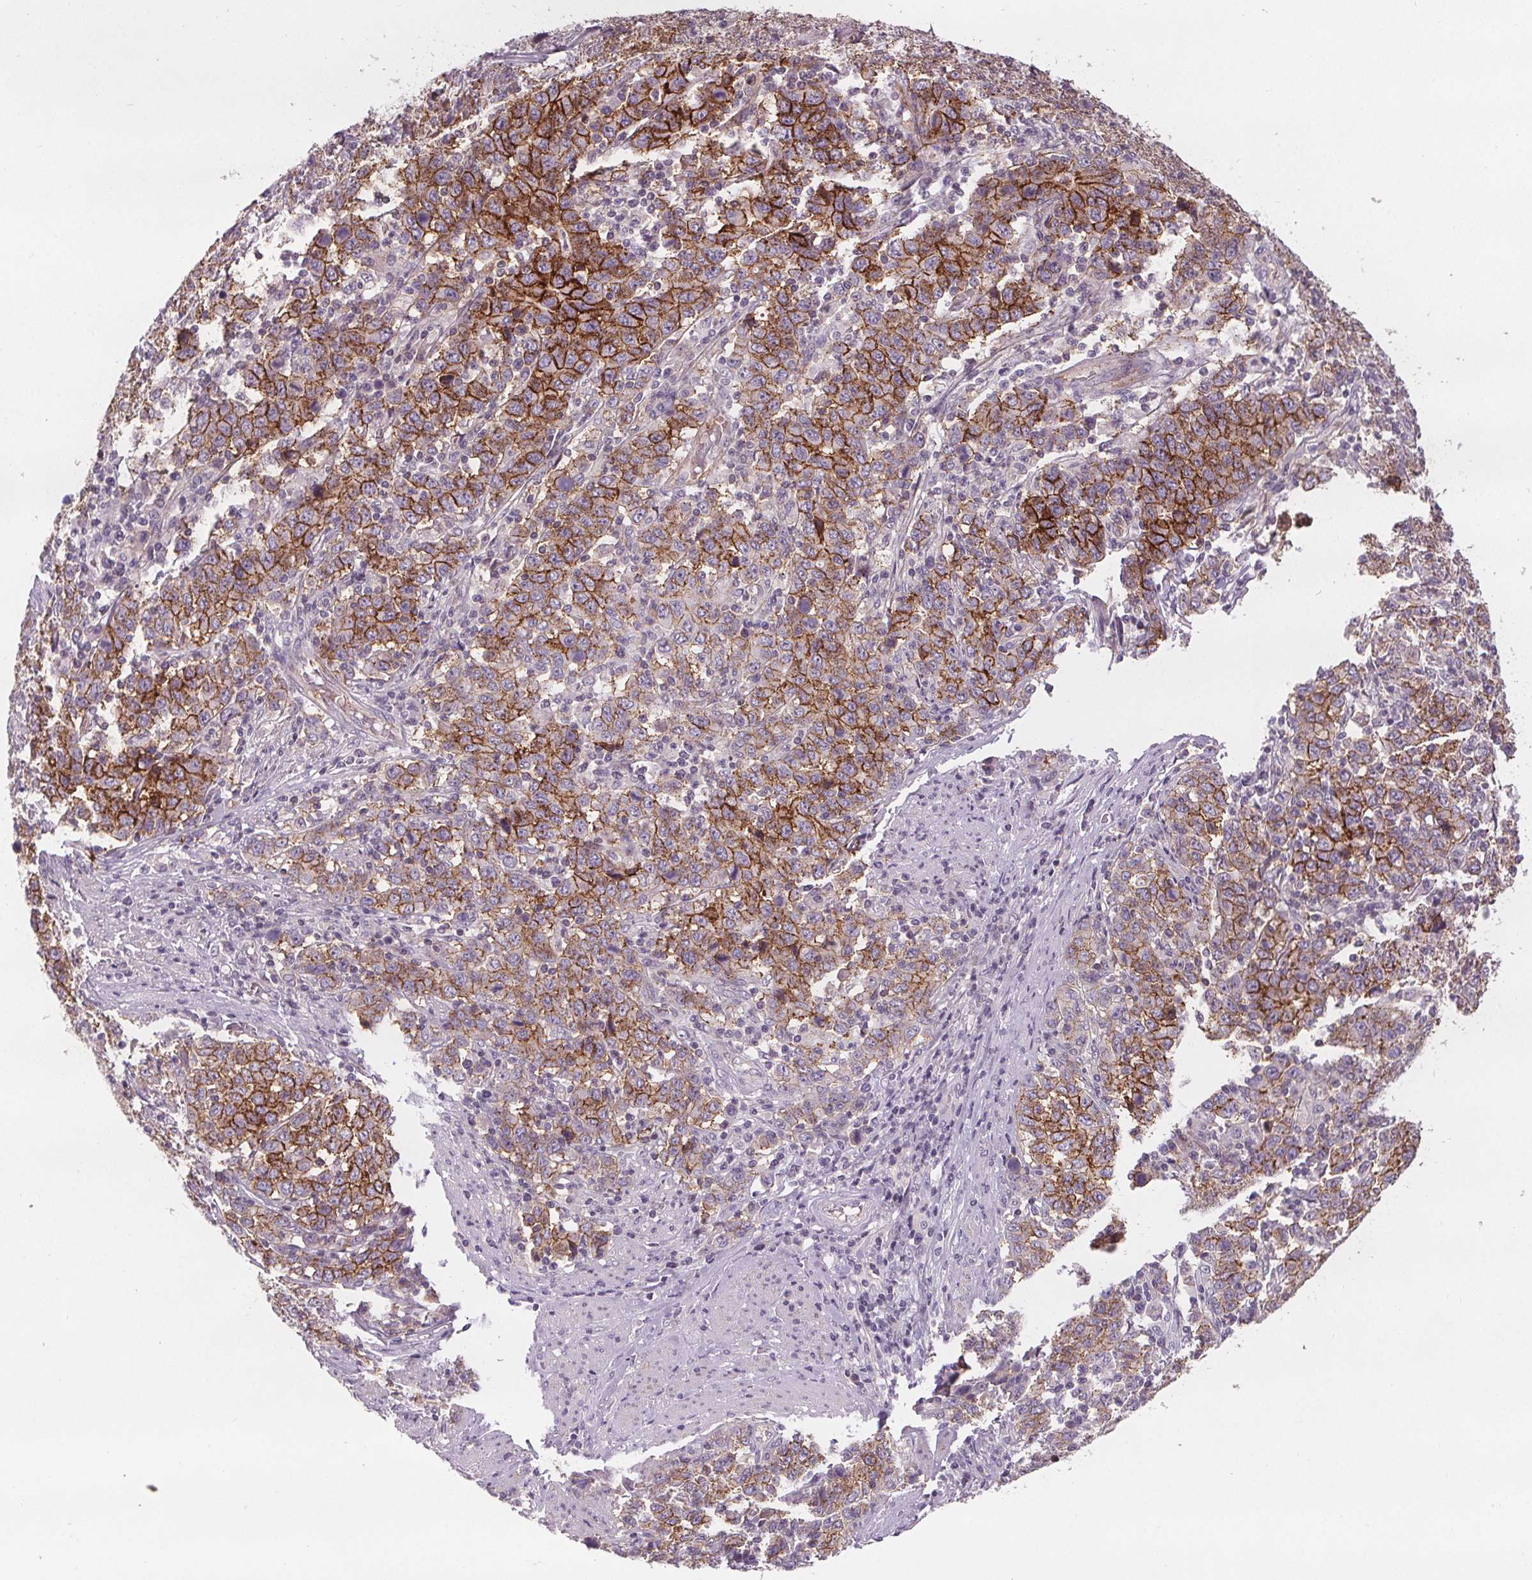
{"staining": {"intensity": "strong", "quantity": "25%-75%", "location": "cytoplasmic/membranous"}, "tissue": "stomach cancer", "cell_type": "Tumor cells", "image_type": "cancer", "snomed": [{"axis": "morphology", "description": "Adenocarcinoma, NOS"}, {"axis": "topography", "description": "Stomach, upper"}], "caption": "Stomach cancer (adenocarcinoma) was stained to show a protein in brown. There is high levels of strong cytoplasmic/membranous staining in approximately 25%-75% of tumor cells.", "gene": "ATP1A1", "patient": {"sex": "male", "age": 69}}